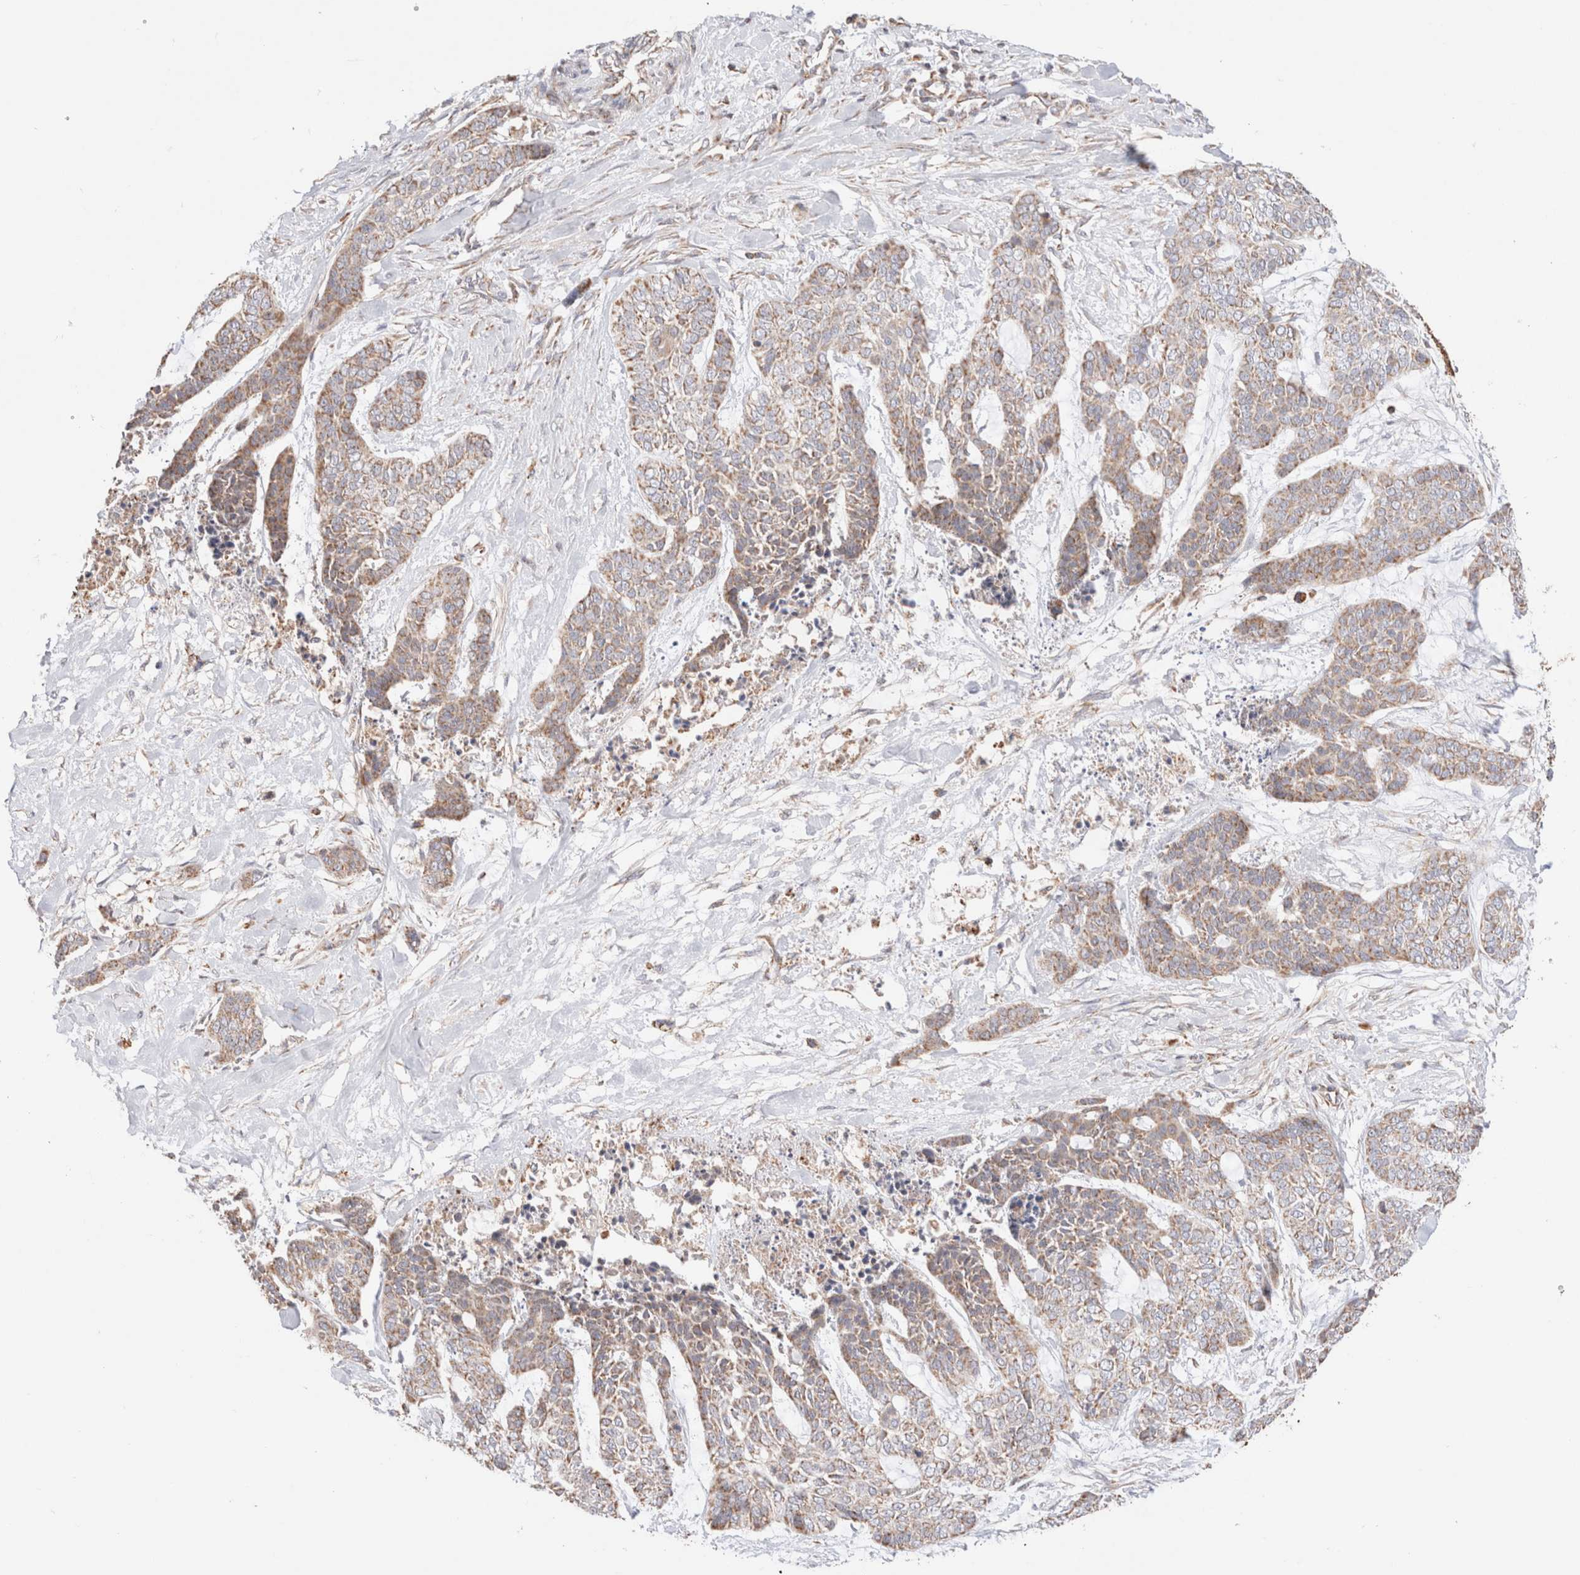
{"staining": {"intensity": "weak", "quantity": "<25%", "location": "cytoplasmic/membranous"}, "tissue": "skin cancer", "cell_type": "Tumor cells", "image_type": "cancer", "snomed": [{"axis": "morphology", "description": "Basal cell carcinoma"}, {"axis": "topography", "description": "Skin"}], "caption": "An immunohistochemistry photomicrograph of skin basal cell carcinoma is shown. There is no staining in tumor cells of skin basal cell carcinoma.", "gene": "TMPPE", "patient": {"sex": "female", "age": 64}}